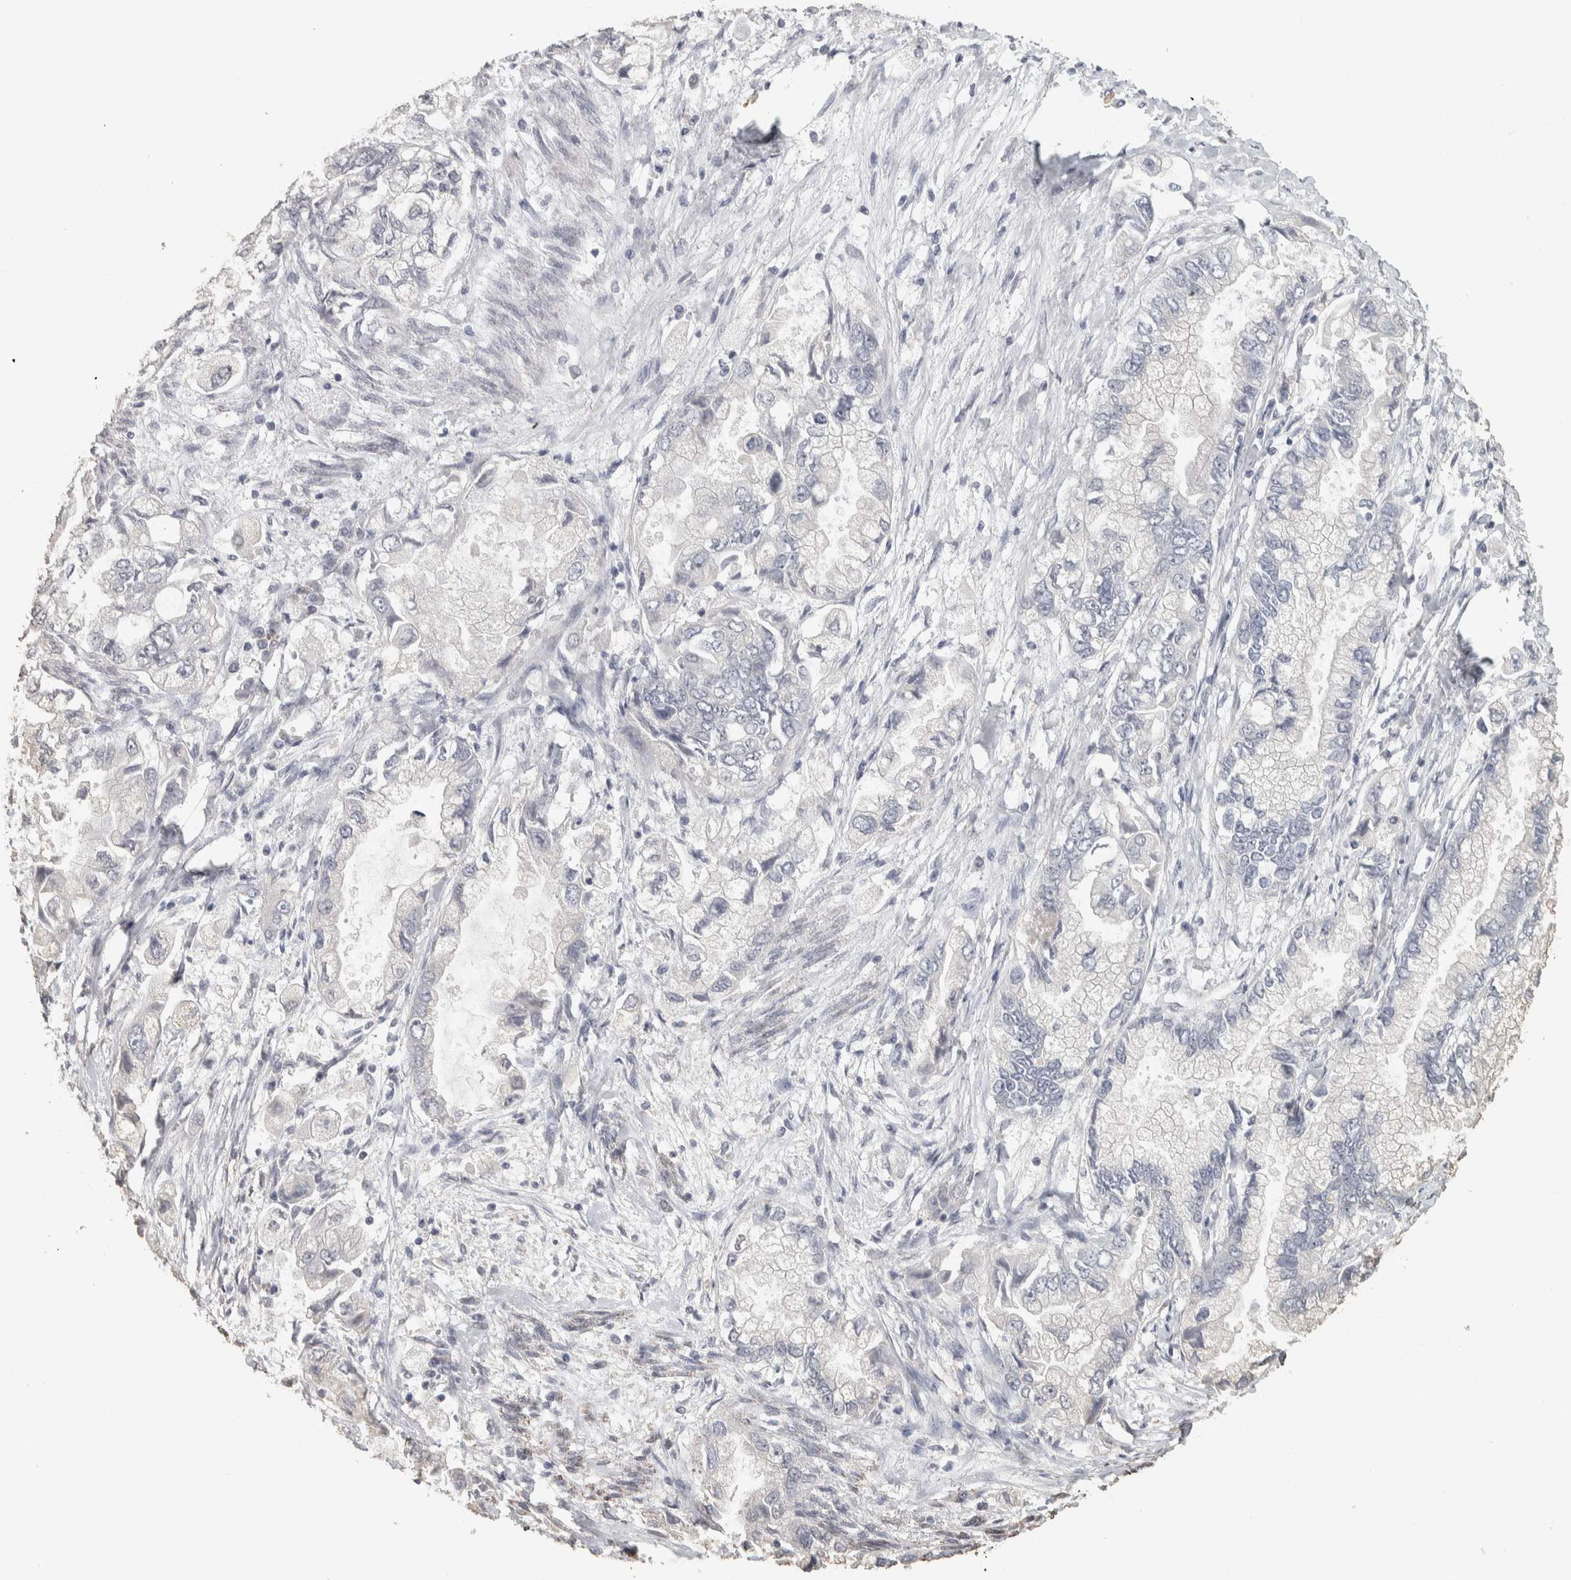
{"staining": {"intensity": "negative", "quantity": "none", "location": "none"}, "tissue": "stomach cancer", "cell_type": "Tumor cells", "image_type": "cancer", "snomed": [{"axis": "morphology", "description": "Normal tissue, NOS"}, {"axis": "morphology", "description": "Adenocarcinoma, NOS"}, {"axis": "topography", "description": "Stomach"}], "caption": "IHC of stomach cancer (adenocarcinoma) reveals no positivity in tumor cells.", "gene": "NECAB1", "patient": {"sex": "male", "age": 62}}